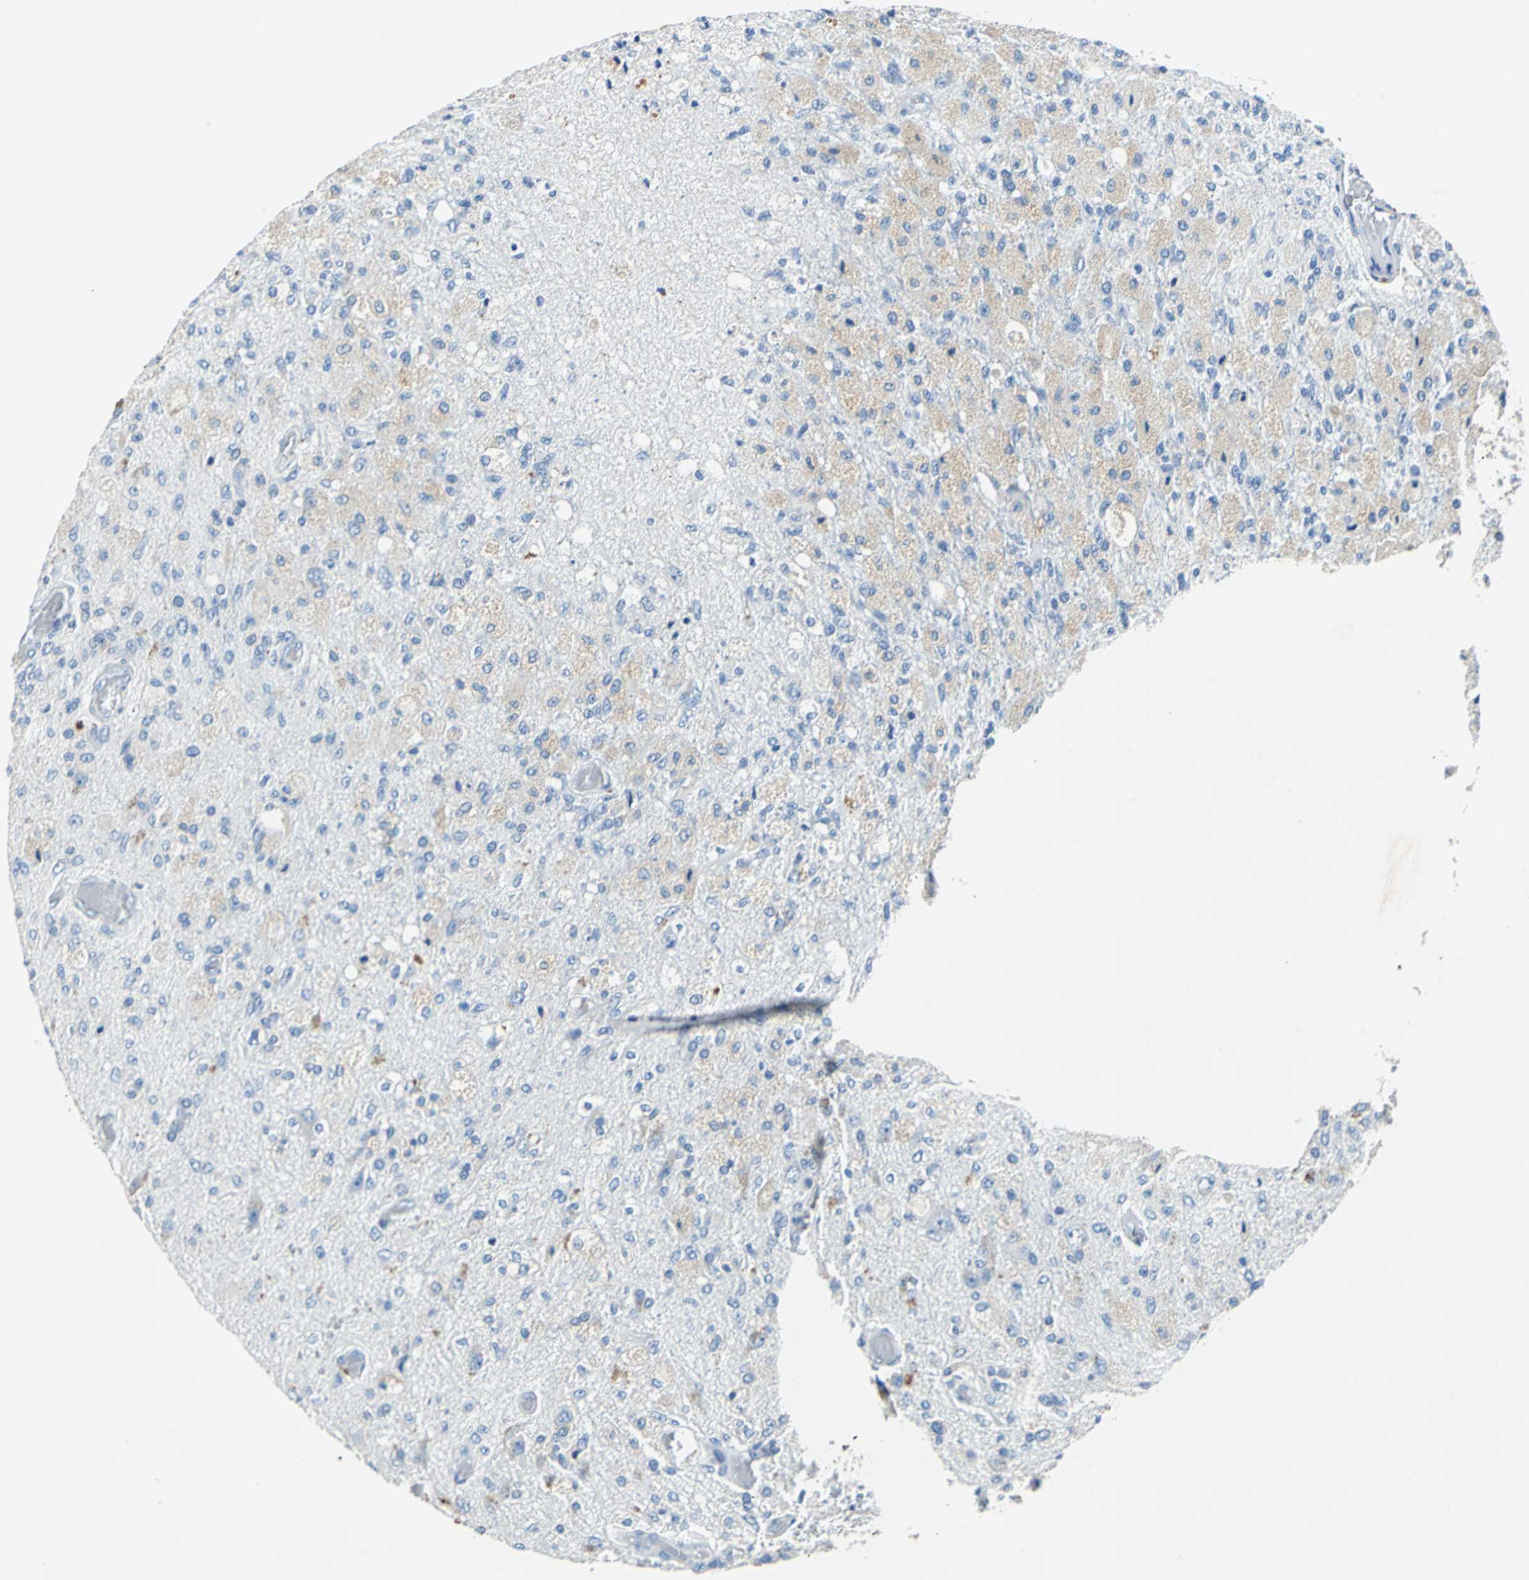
{"staining": {"intensity": "weak", "quantity": "<25%", "location": "cytoplasmic/membranous"}, "tissue": "glioma", "cell_type": "Tumor cells", "image_type": "cancer", "snomed": [{"axis": "morphology", "description": "Normal tissue, NOS"}, {"axis": "morphology", "description": "Glioma, malignant, High grade"}, {"axis": "topography", "description": "Cerebral cortex"}], "caption": "Tumor cells are negative for protein expression in human glioma.", "gene": "TEX264", "patient": {"sex": "male", "age": 77}}